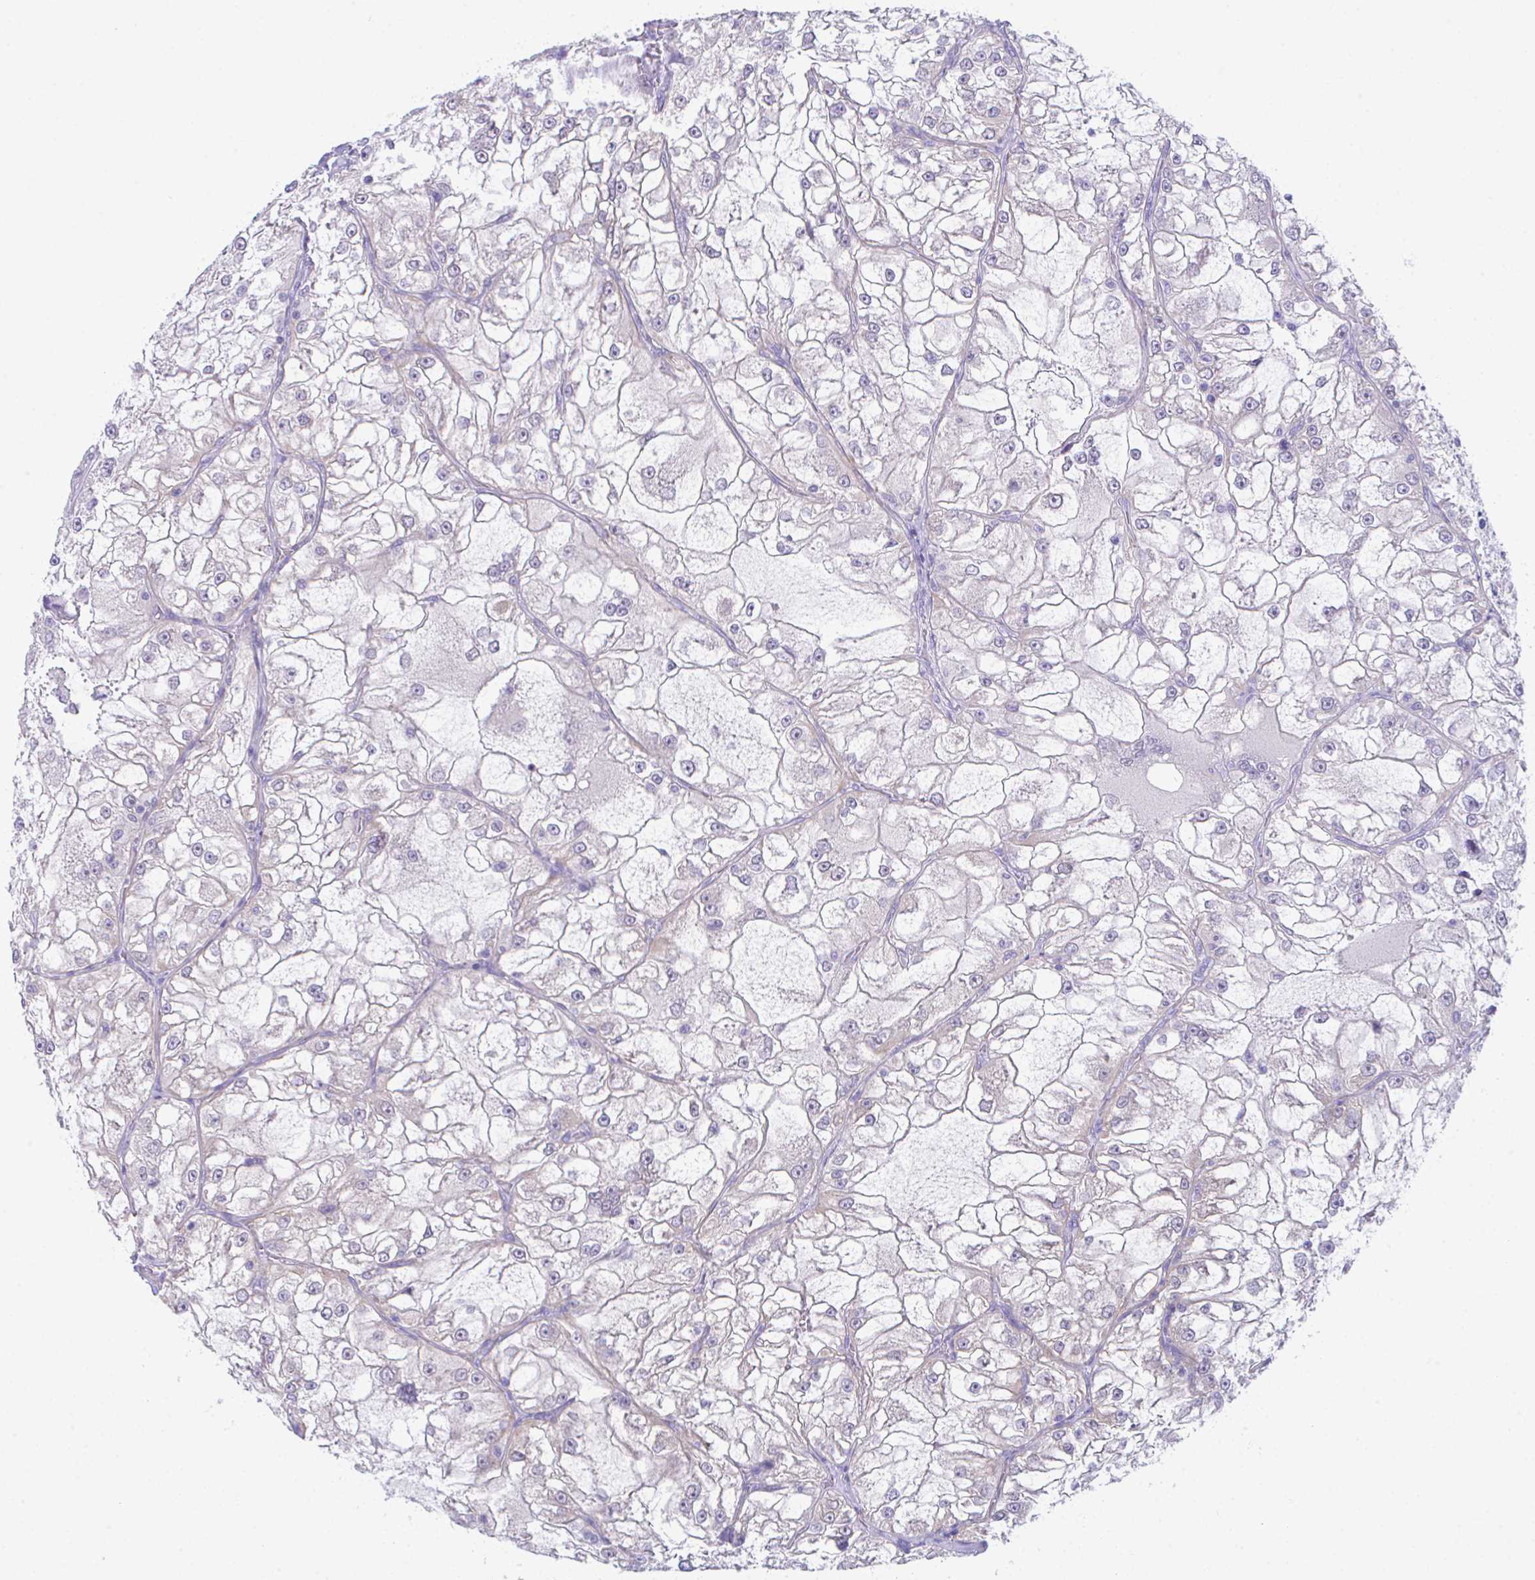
{"staining": {"intensity": "weak", "quantity": "<25%", "location": "cytoplasmic/membranous"}, "tissue": "renal cancer", "cell_type": "Tumor cells", "image_type": "cancer", "snomed": [{"axis": "morphology", "description": "Adenocarcinoma, NOS"}, {"axis": "topography", "description": "Kidney"}], "caption": "The image shows no staining of tumor cells in renal adenocarcinoma. Brightfield microscopy of immunohistochemistry (IHC) stained with DAB (3,3'-diaminobenzidine) (brown) and hematoxylin (blue), captured at high magnification.", "gene": "HOXB4", "patient": {"sex": "female", "age": 72}}